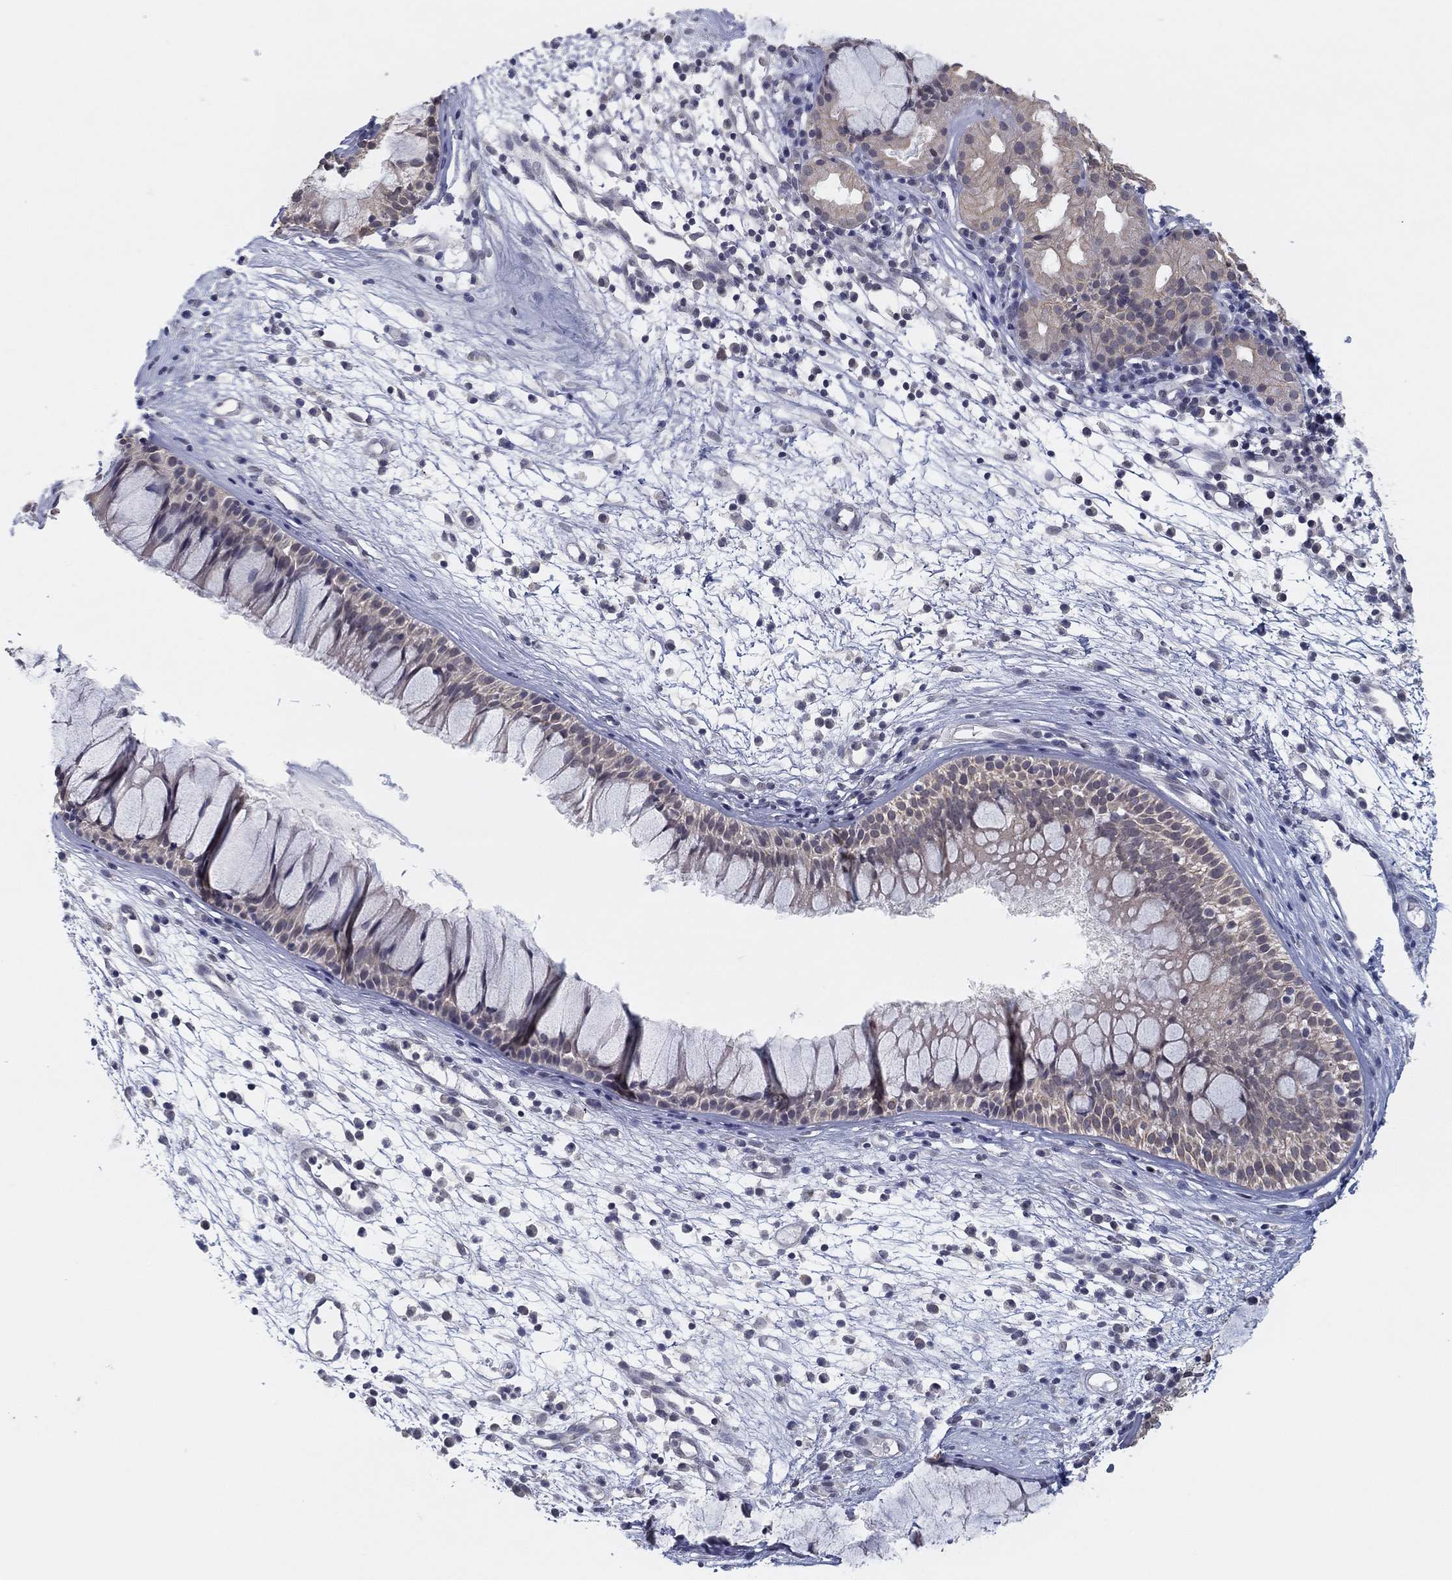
{"staining": {"intensity": "weak", "quantity": ">75%", "location": "cytoplasmic/membranous"}, "tissue": "nasopharynx", "cell_type": "Respiratory epithelial cells", "image_type": "normal", "snomed": [{"axis": "morphology", "description": "Normal tissue, NOS"}, {"axis": "topography", "description": "Nasopharynx"}], "caption": "Nasopharynx was stained to show a protein in brown. There is low levels of weak cytoplasmic/membranous positivity in about >75% of respiratory epithelial cells. (Brightfield microscopy of DAB IHC at high magnification).", "gene": "SLC22A2", "patient": {"sex": "male", "age": 77}}